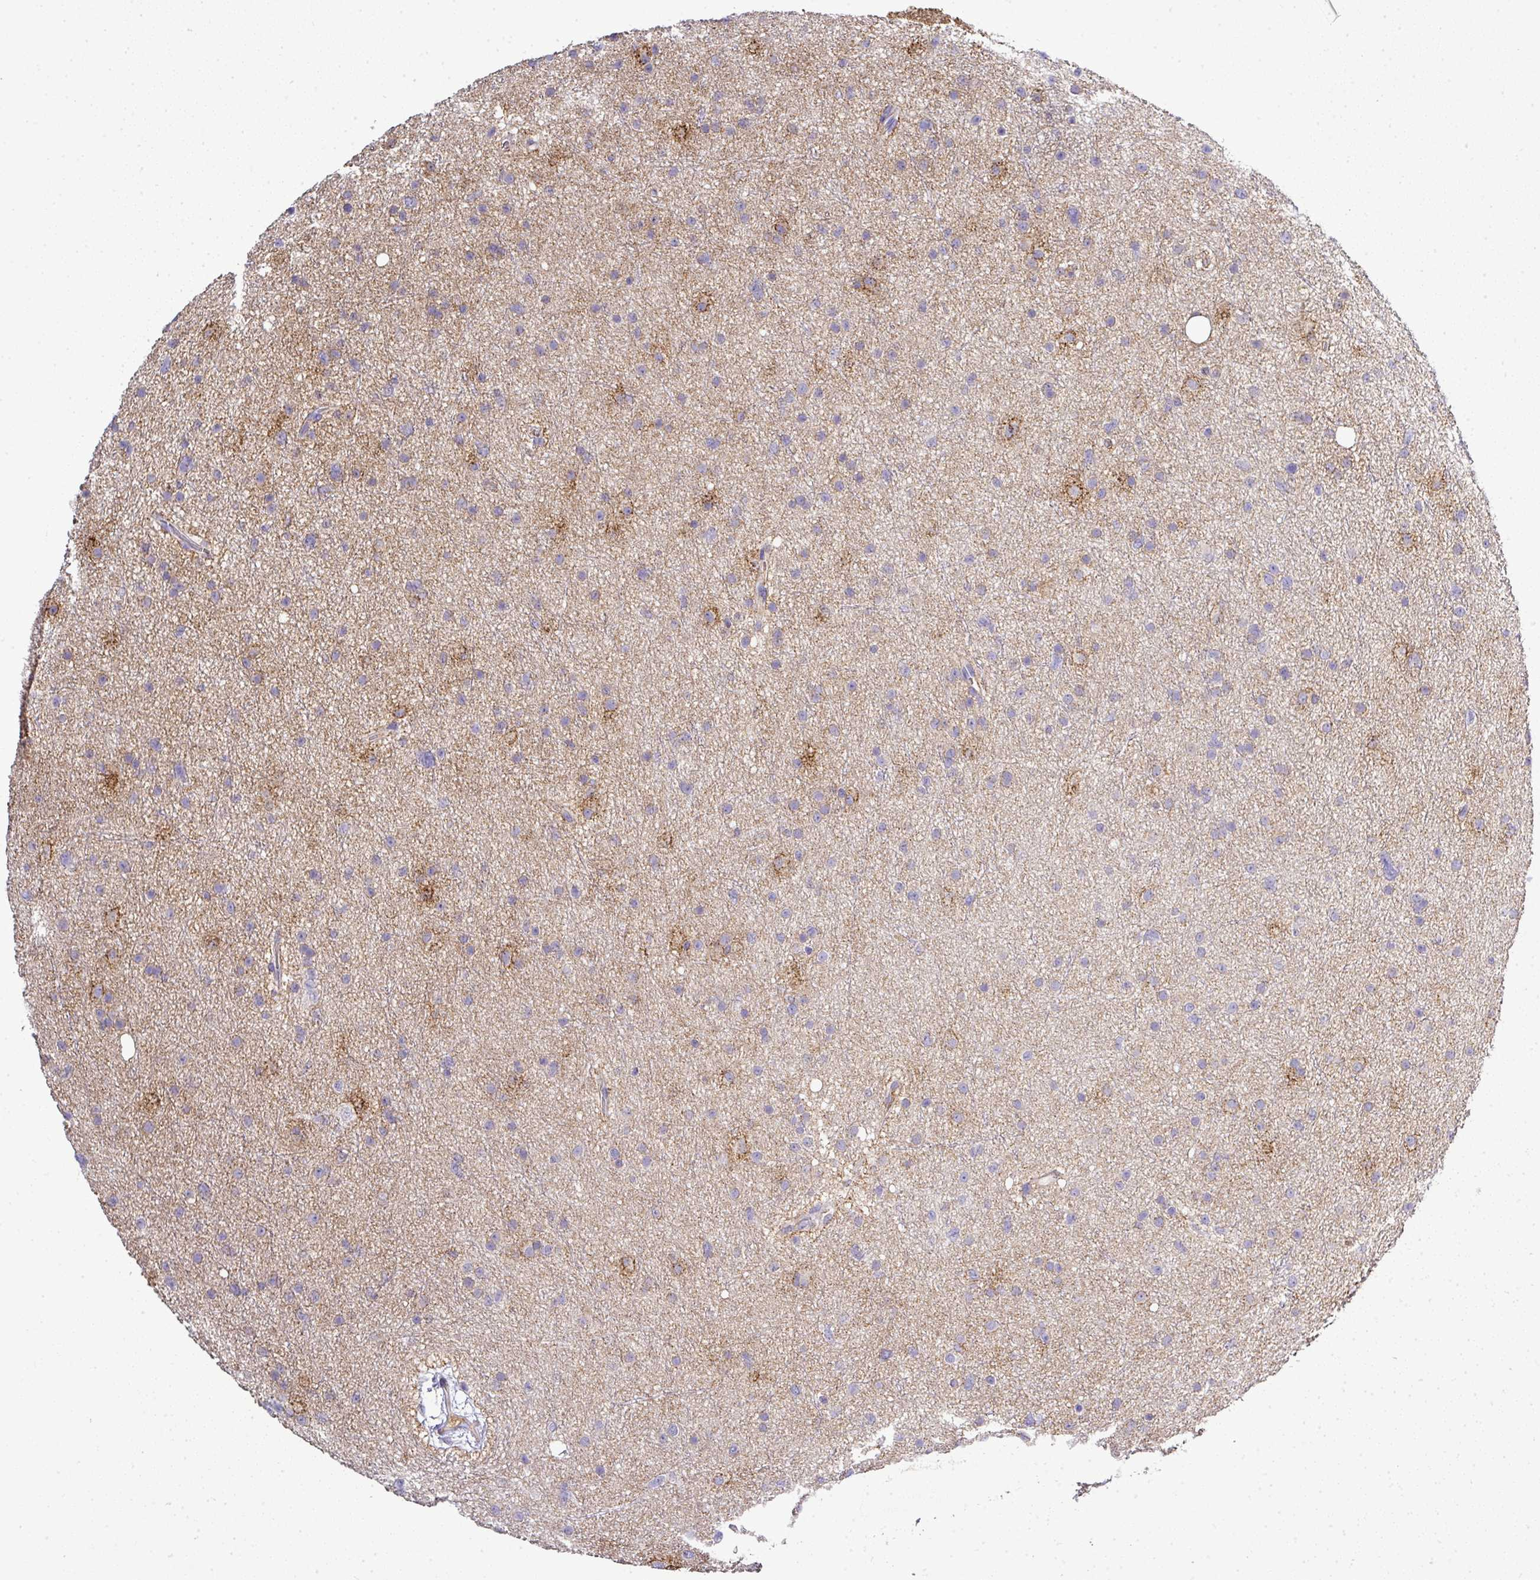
{"staining": {"intensity": "moderate", "quantity": "<25%", "location": "cytoplasmic/membranous"}, "tissue": "glioma", "cell_type": "Tumor cells", "image_type": "cancer", "snomed": [{"axis": "morphology", "description": "Glioma, malignant, Low grade"}, {"axis": "topography", "description": "Cerebral cortex"}], "caption": "The immunohistochemical stain shows moderate cytoplasmic/membranous expression in tumor cells of glioma tissue. Immunohistochemistry (ihc) stains the protein of interest in brown and the nuclei are stained blue.", "gene": "CAB39L", "patient": {"sex": "female", "age": 39}}